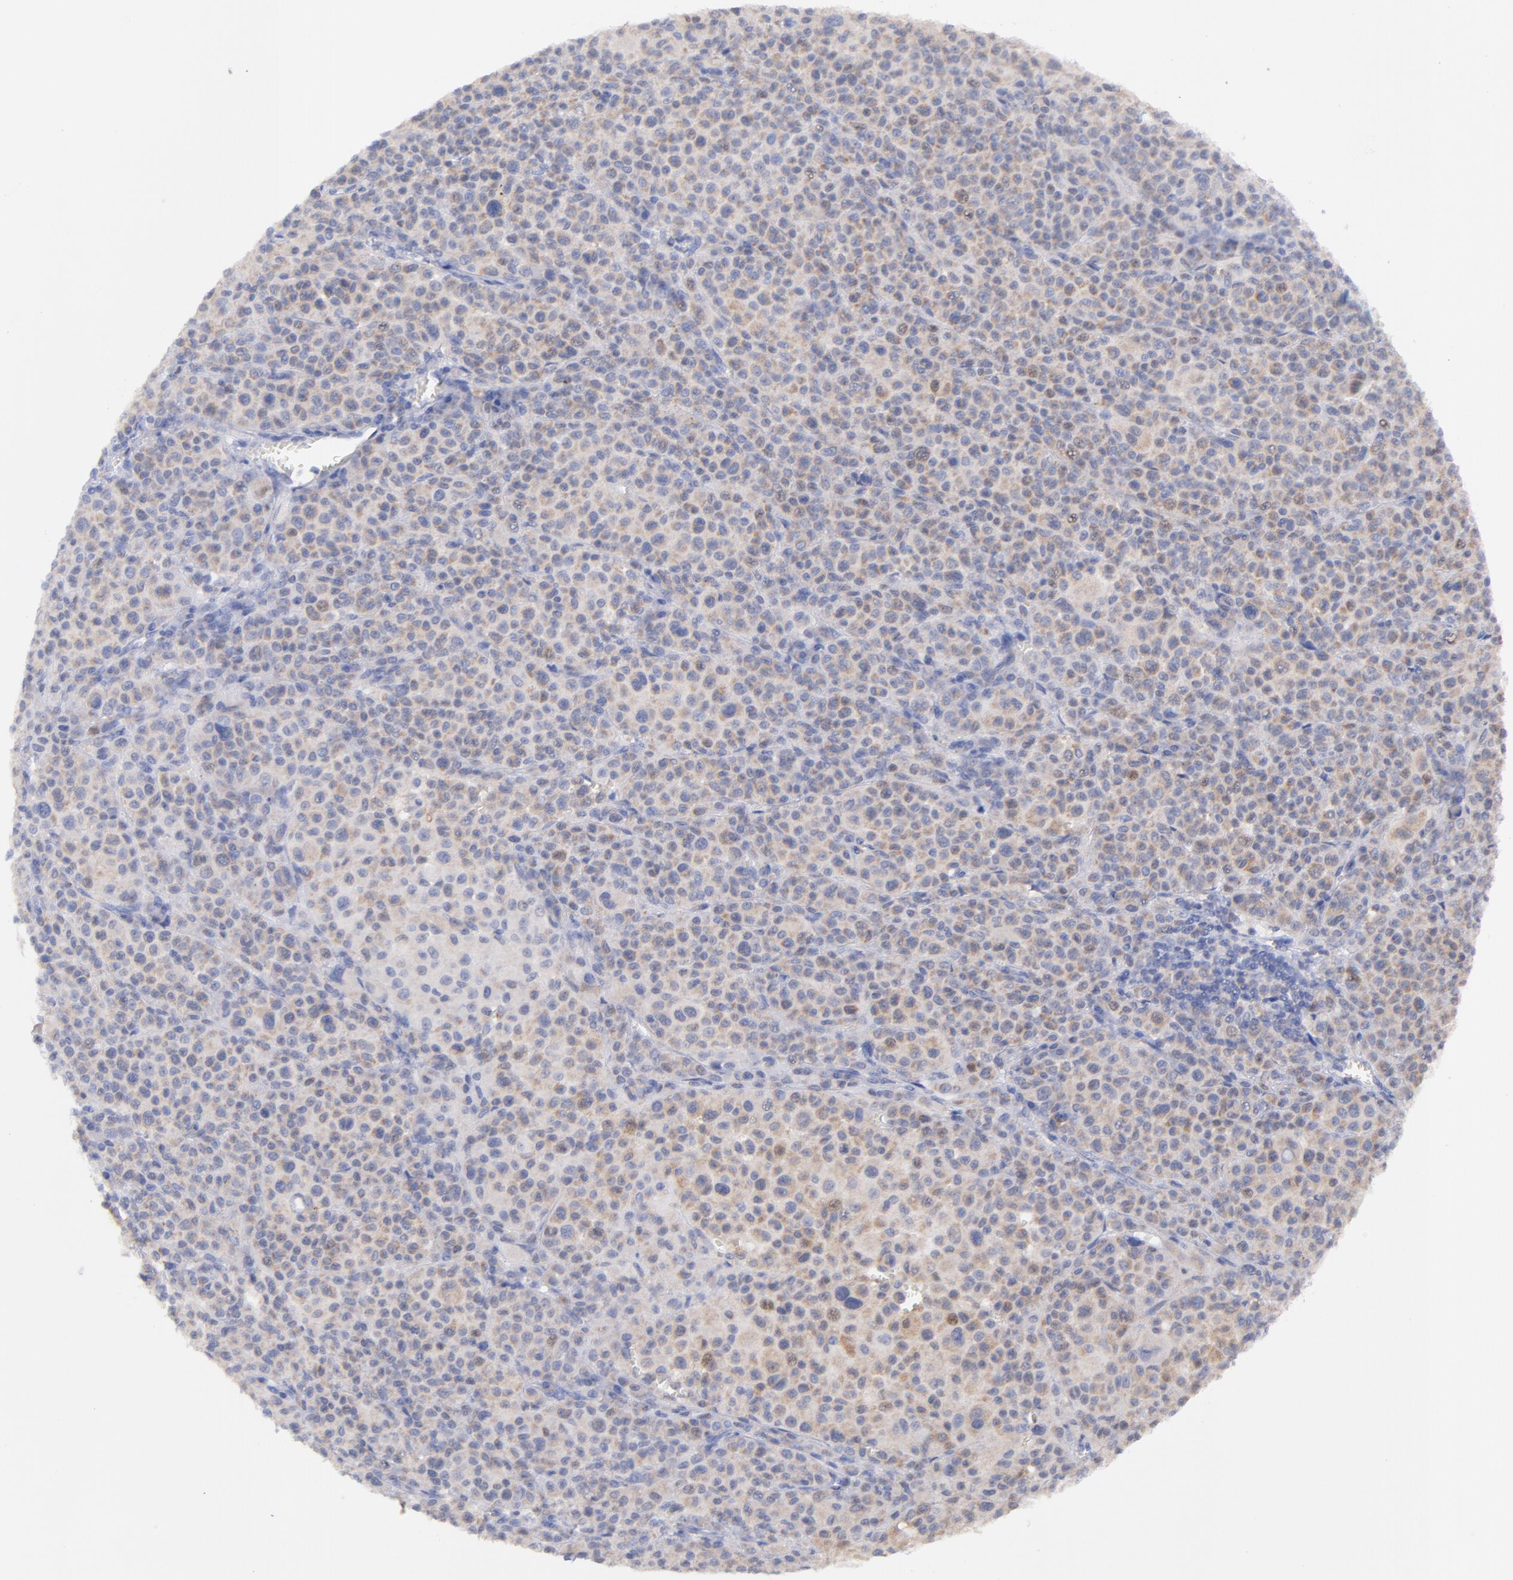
{"staining": {"intensity": "weak", "quantity": ">75%", "location": "cytoplasmic/membranous"}, "tissue": "melanoma", "cell_type": "Tumor cells", "image_type": "cancer", "snomed": [{"axis": "morphology", "description": "Malignant melanoma, Metastatic site"}, {"axis": "topography", "description": "Skin"}], "caption": "Protein analysis of melanoma tissue reveals weak cytoplasmic/membranous expression in approximately >75% of tumor cells.", "gene": "CFAP57", "patient": {"sex": "female", "age": 74}}